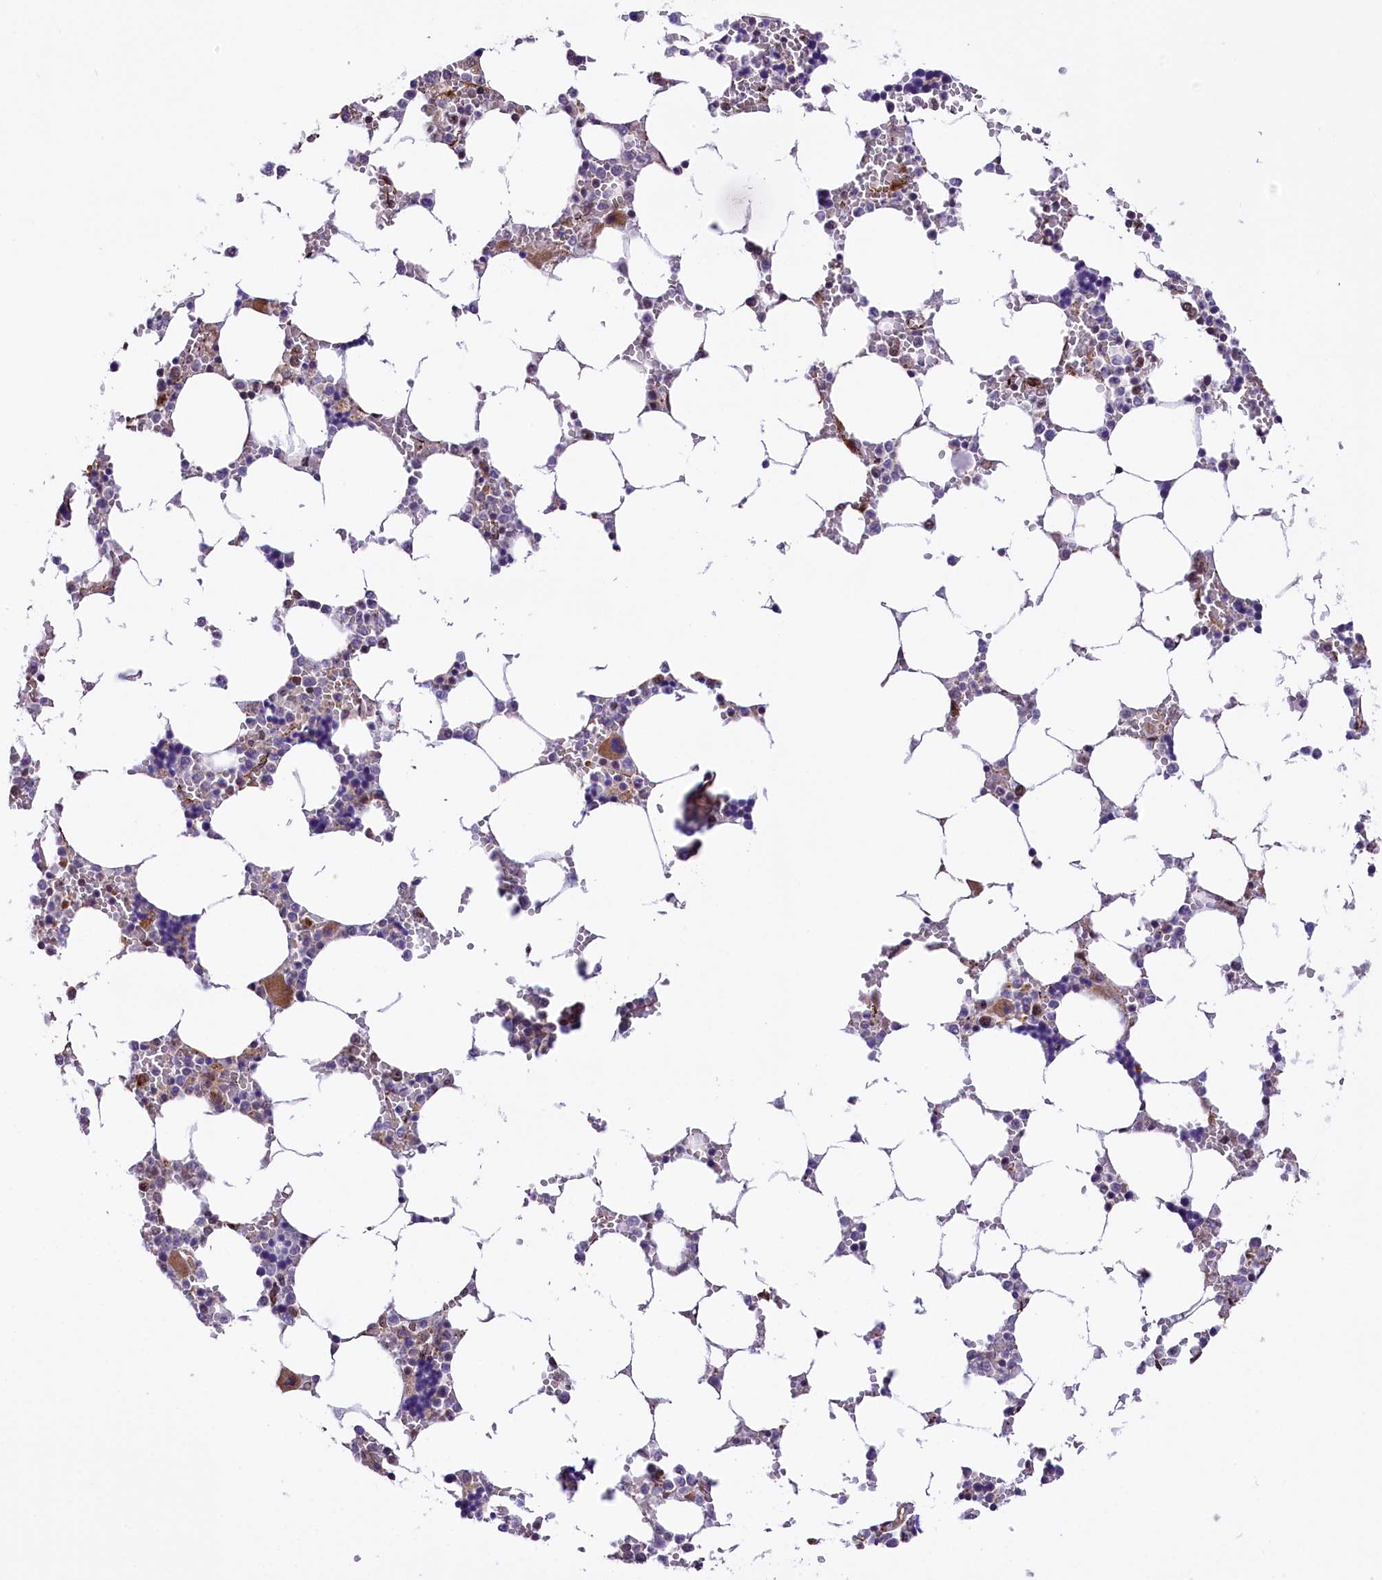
{"staining": {"intensity": "moderate", "quantity": "<25%", "location": "cytoplasmic/membranous,nuclear"}, "tissue": "bone marrow", "cell_type": "Hematopoietic cells", "image_type": "normal", "snomed": [{"axis": "morphology", "description": "Normal tissue, NOS"}, {"axis": "topography", "description": "Bone marrow"}], "caption": "Immunohistochemical staining of unremarkable bone marrow demonstrates moderate cytoplasmic/membranous,nuclear protein positivity in about <25% of hematopoietic cells. The protein is stained brown, and the nuclei are stained in blue (DAB IHC with brightfield microscopy, high magnification).", "gene": "MRPL54", "patient": {"sex": "male", "age": 64}}